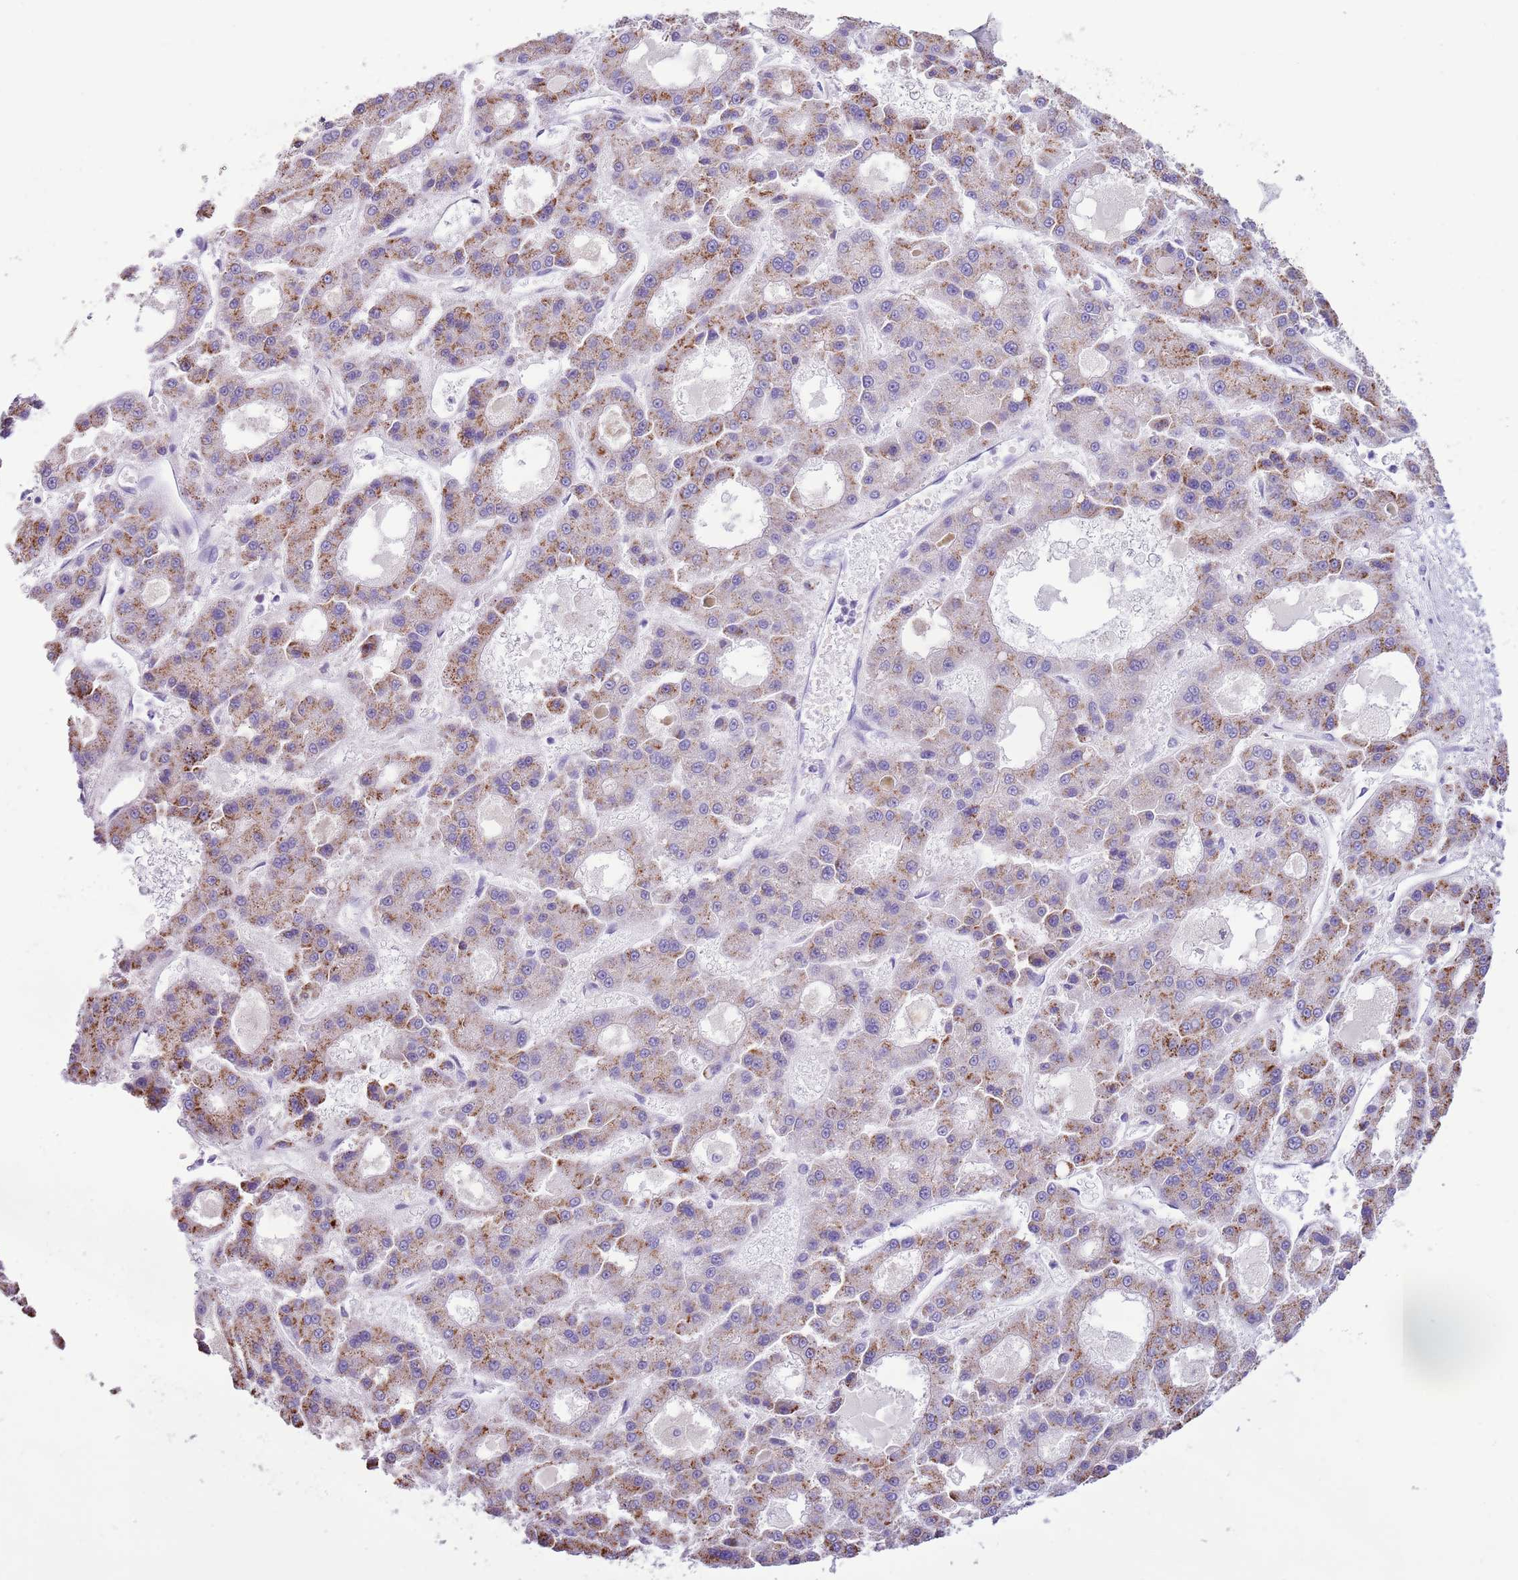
{"staining": {"intensity": "moderate", "quantity": "25%-75%", "location": "cytoplasmic/membranous"}, "tissue": "liver cancer", "cell_type": "Tumor cells", "image_type": "cancer", "snomed": [{"axis": "morphology", "description": "Carcinoma, Hepatocellular, NOS"}, {"axis": "topography", "description": "Liver"}], "caption": "Liver hepatocellular carcinoma was stained to show a protein in brown. There is medium levels of moderate cytoplasmic/membranous expression in about 25%-75% of tumor cells.", "gene": "ZNF697", "patient": {"sex": "male", "age": 70}}